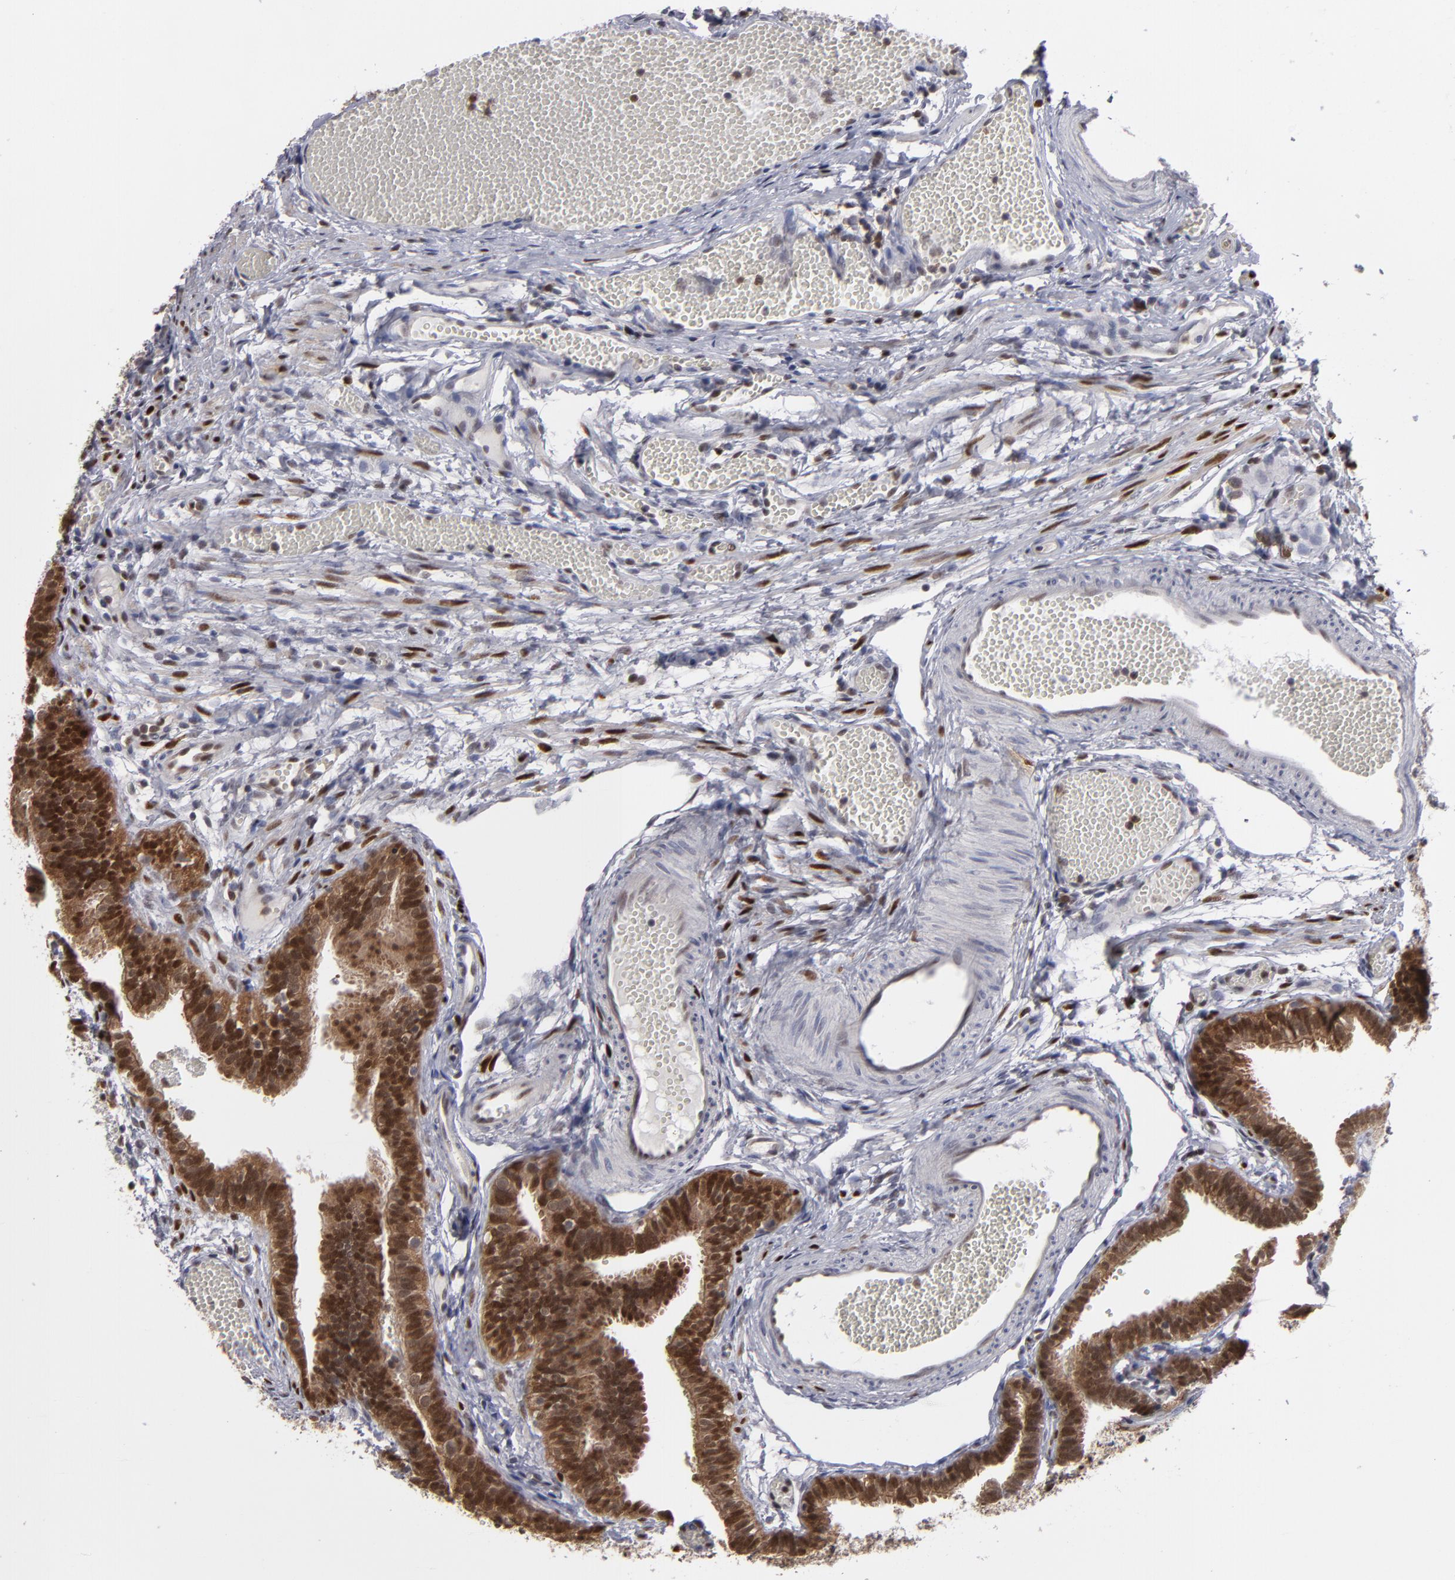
{"staining": {"intensity": "strong", "quantity": ">75%", "location": "cytoplasmic/membranous,nuclear"}, "tissue": "fallopian tube", "cell_type": "Glandular cells", "image_type": "normal", "snomed": [{"axis": "morphology", "description": "Normal tissue, NOS"}, {"axis": "topography", "description": "Fallopian tube"}], "caption": "About >75% of glandular cells in normal human fallopian tube demonstrate strong cytoplasmic/membranous,nuclear protein staining as visualized by brown immunohistochemical staining.", "gene": "GSR", "patient": {"sex": "female", "age": 29}}